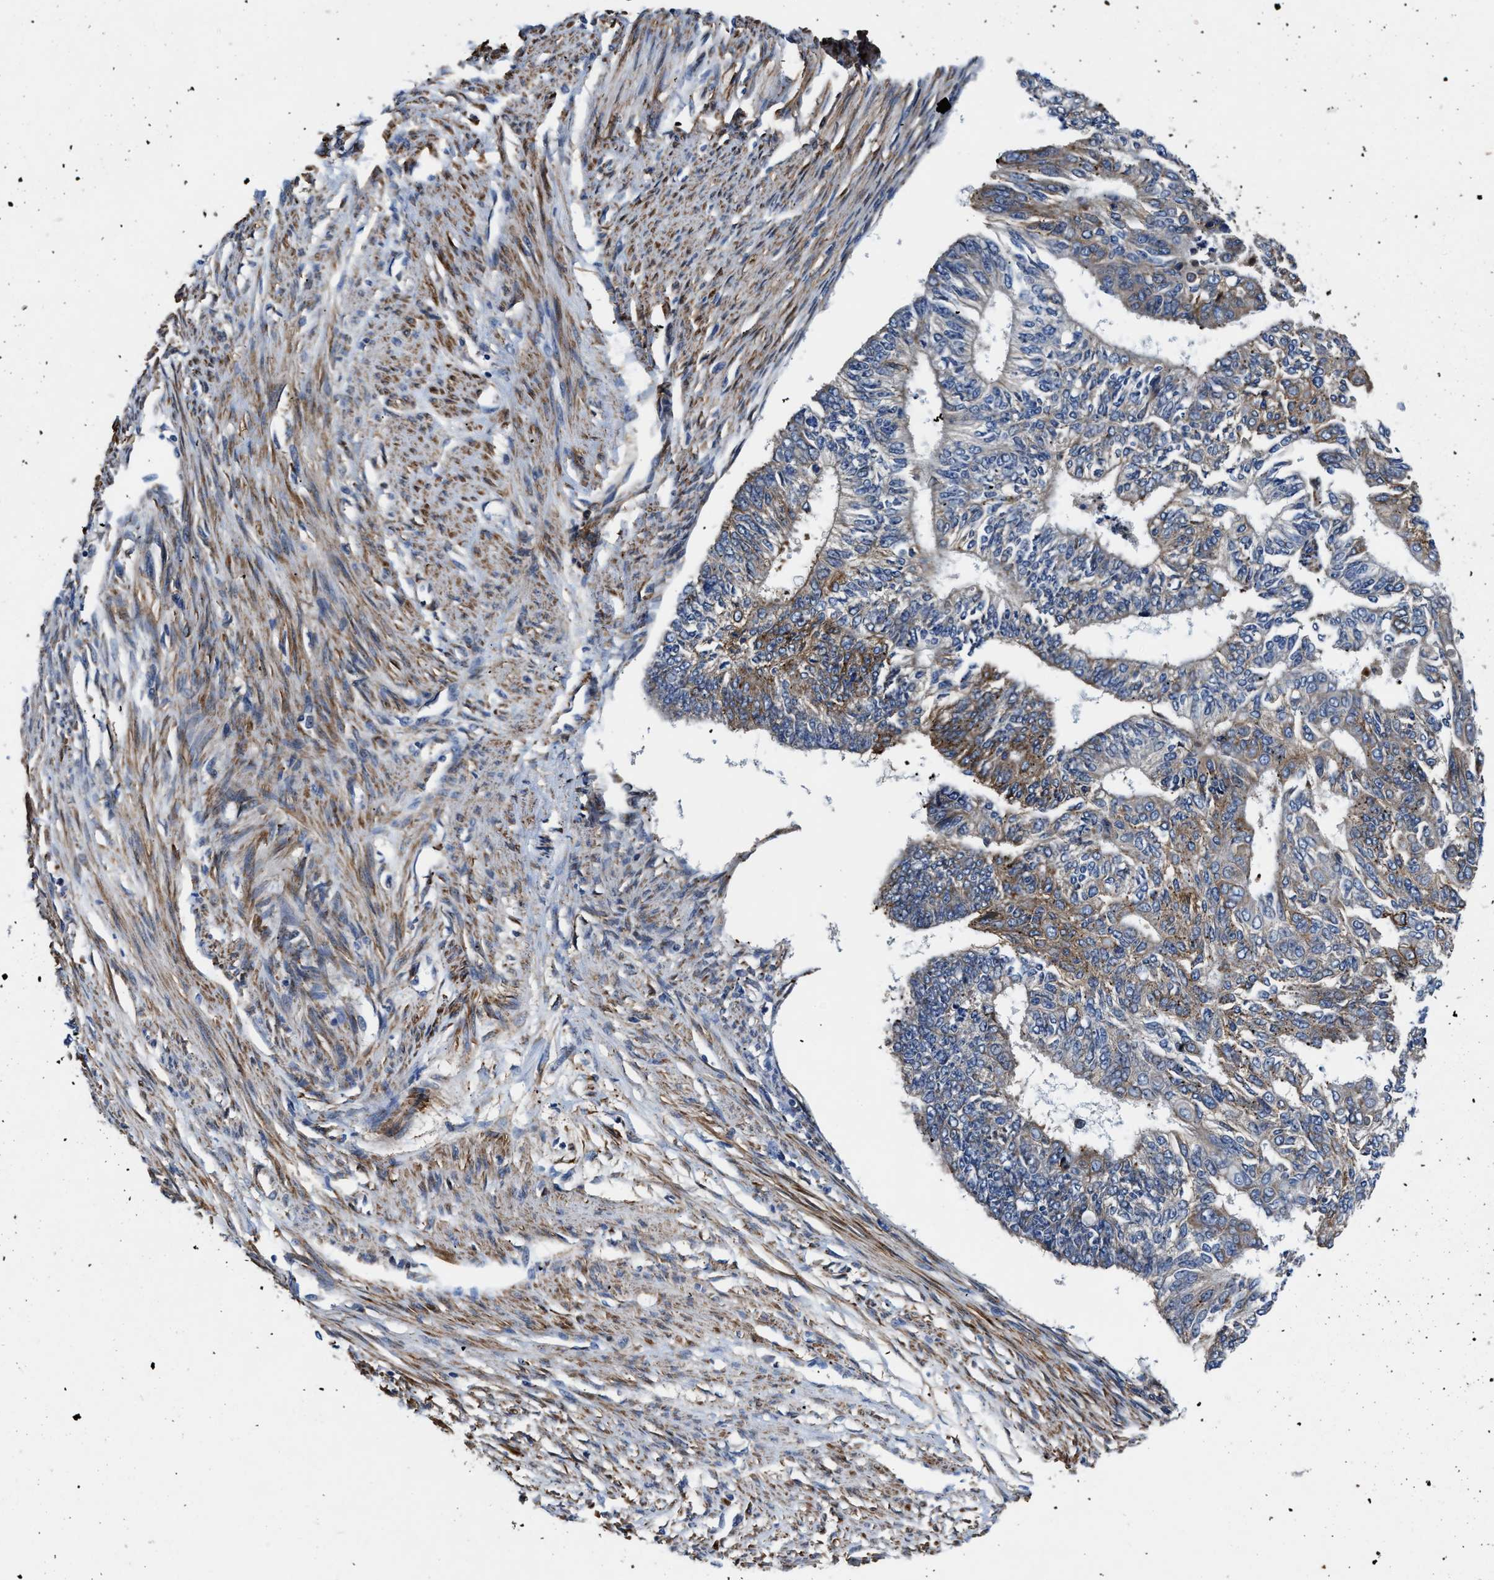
{"staining": {"intensity": "moderate", "quantity": "25%-75%", "location": "cytoplasmic/membranous"}, "tissue": "endometrial cancer", "cell_type": "Tumor cells", "image_type": "cancer", "snomed": [{"axis": "morphology", "description": "Adenocarcinoma, NOS"}, {"axis": "topography", "description": "Endometrium"}], "caption": "Immunohistochemistry (IHC) (DAB (3,3'-diaminobenzidine)) staining of human endometrial adenocarcinoma exhibits moderate cytoplasmic/membranous protein staining in about 25%-75% of tumor cells. The protein is shown in brown color, while the nuclei are stained blue.", "gene": "SLC12A2", "patient": {"sex": "female", "age": 32}}